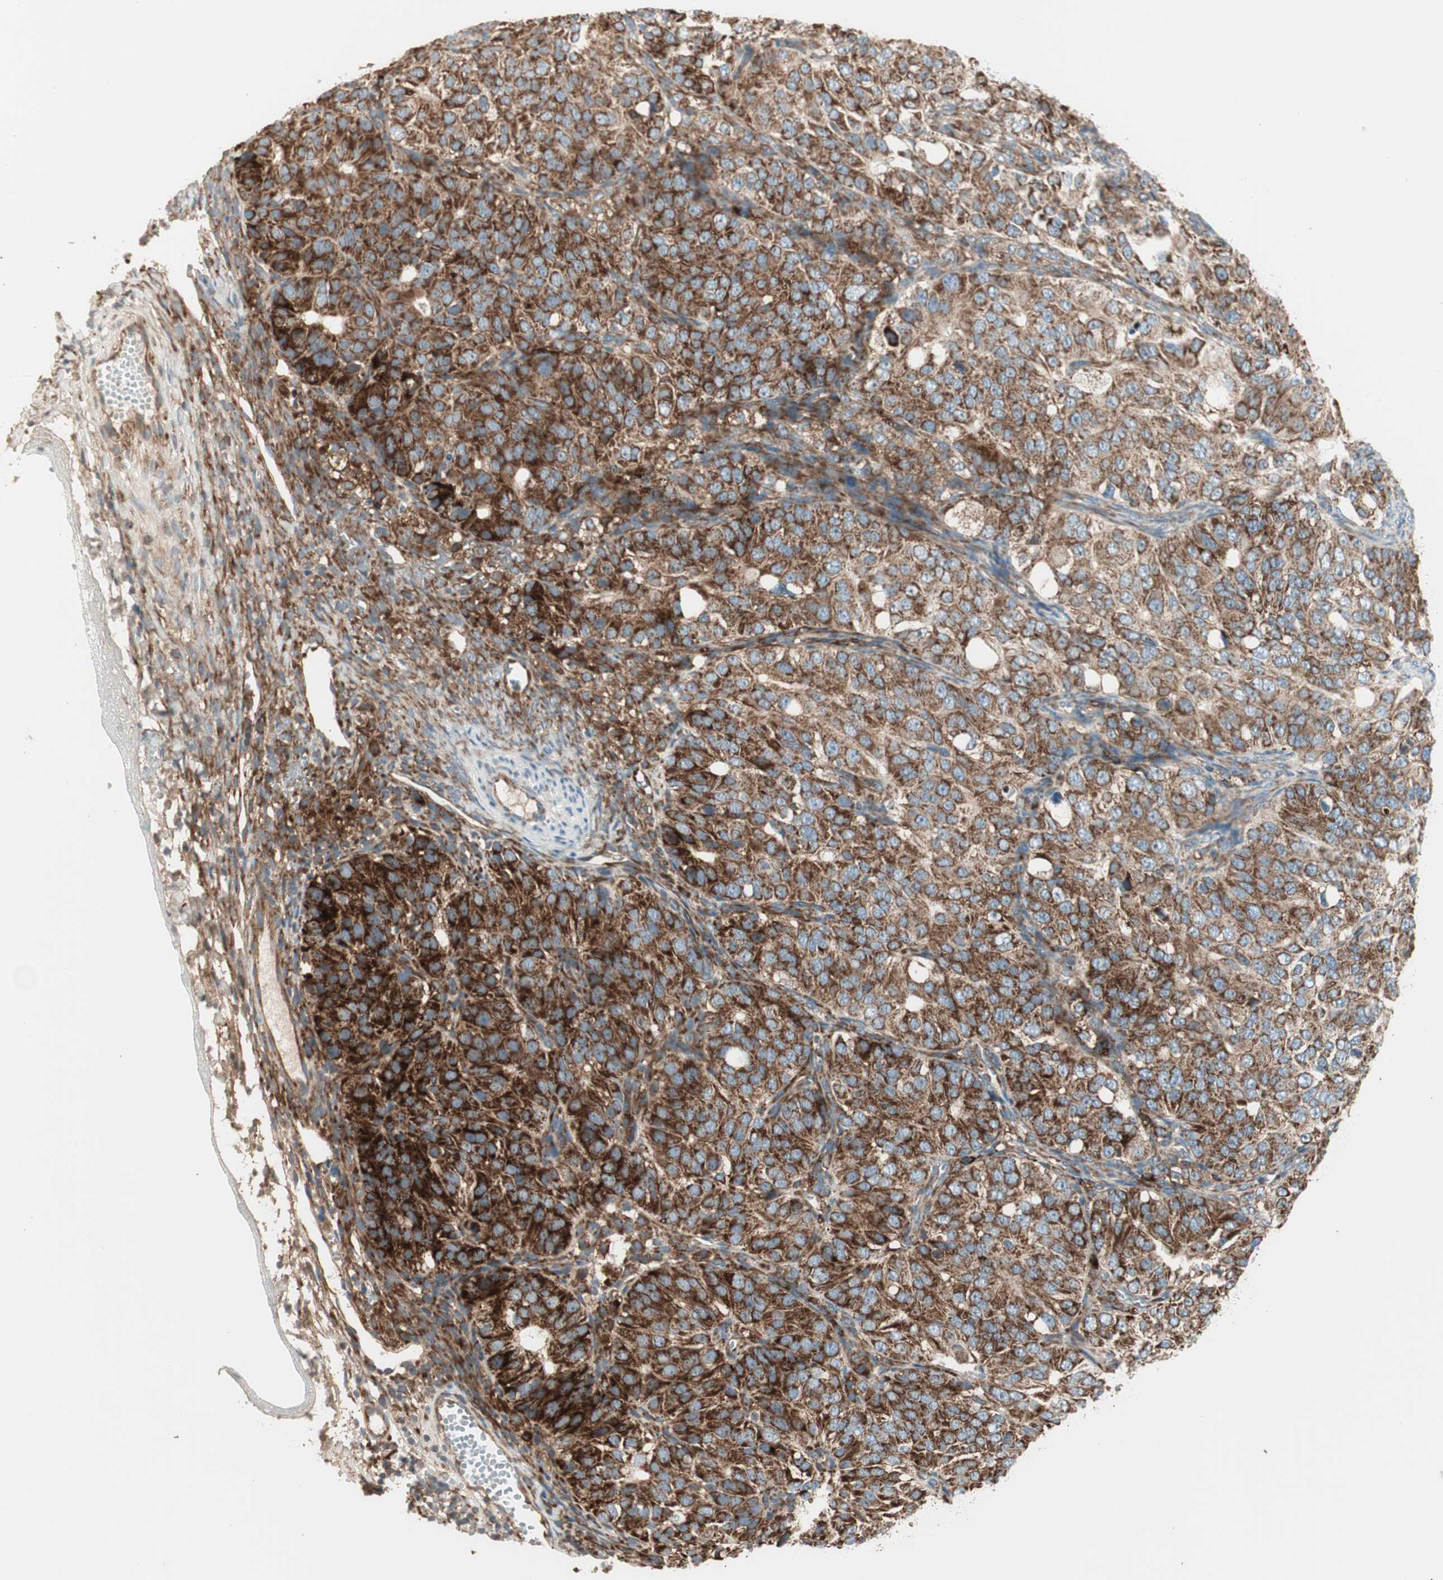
{"staining": {"intensity": "strong", "quantity": ">75%", "location": "cytoplasmic/membranous"}, "tissue": "ovarian cancer", "cell_type": "Tumor cells", "image_type": "cancer", "snomed": [{"axis": "morphology", "description": "Carcinoma, endometroid"}, {"axis": "topography", "description": "Ovary"}], "caption": "IHC micrograph of neoplastic tissue: human ovarian cancer stained using IHC reveals high levels of strong protein expression localized specifically in the cytoplasmic/membranous of tumor cells, appearing as a cytoplasmic/membranous brown color.", "gene": "RPL23", "patient": {"sex": "female", "age": 51}}